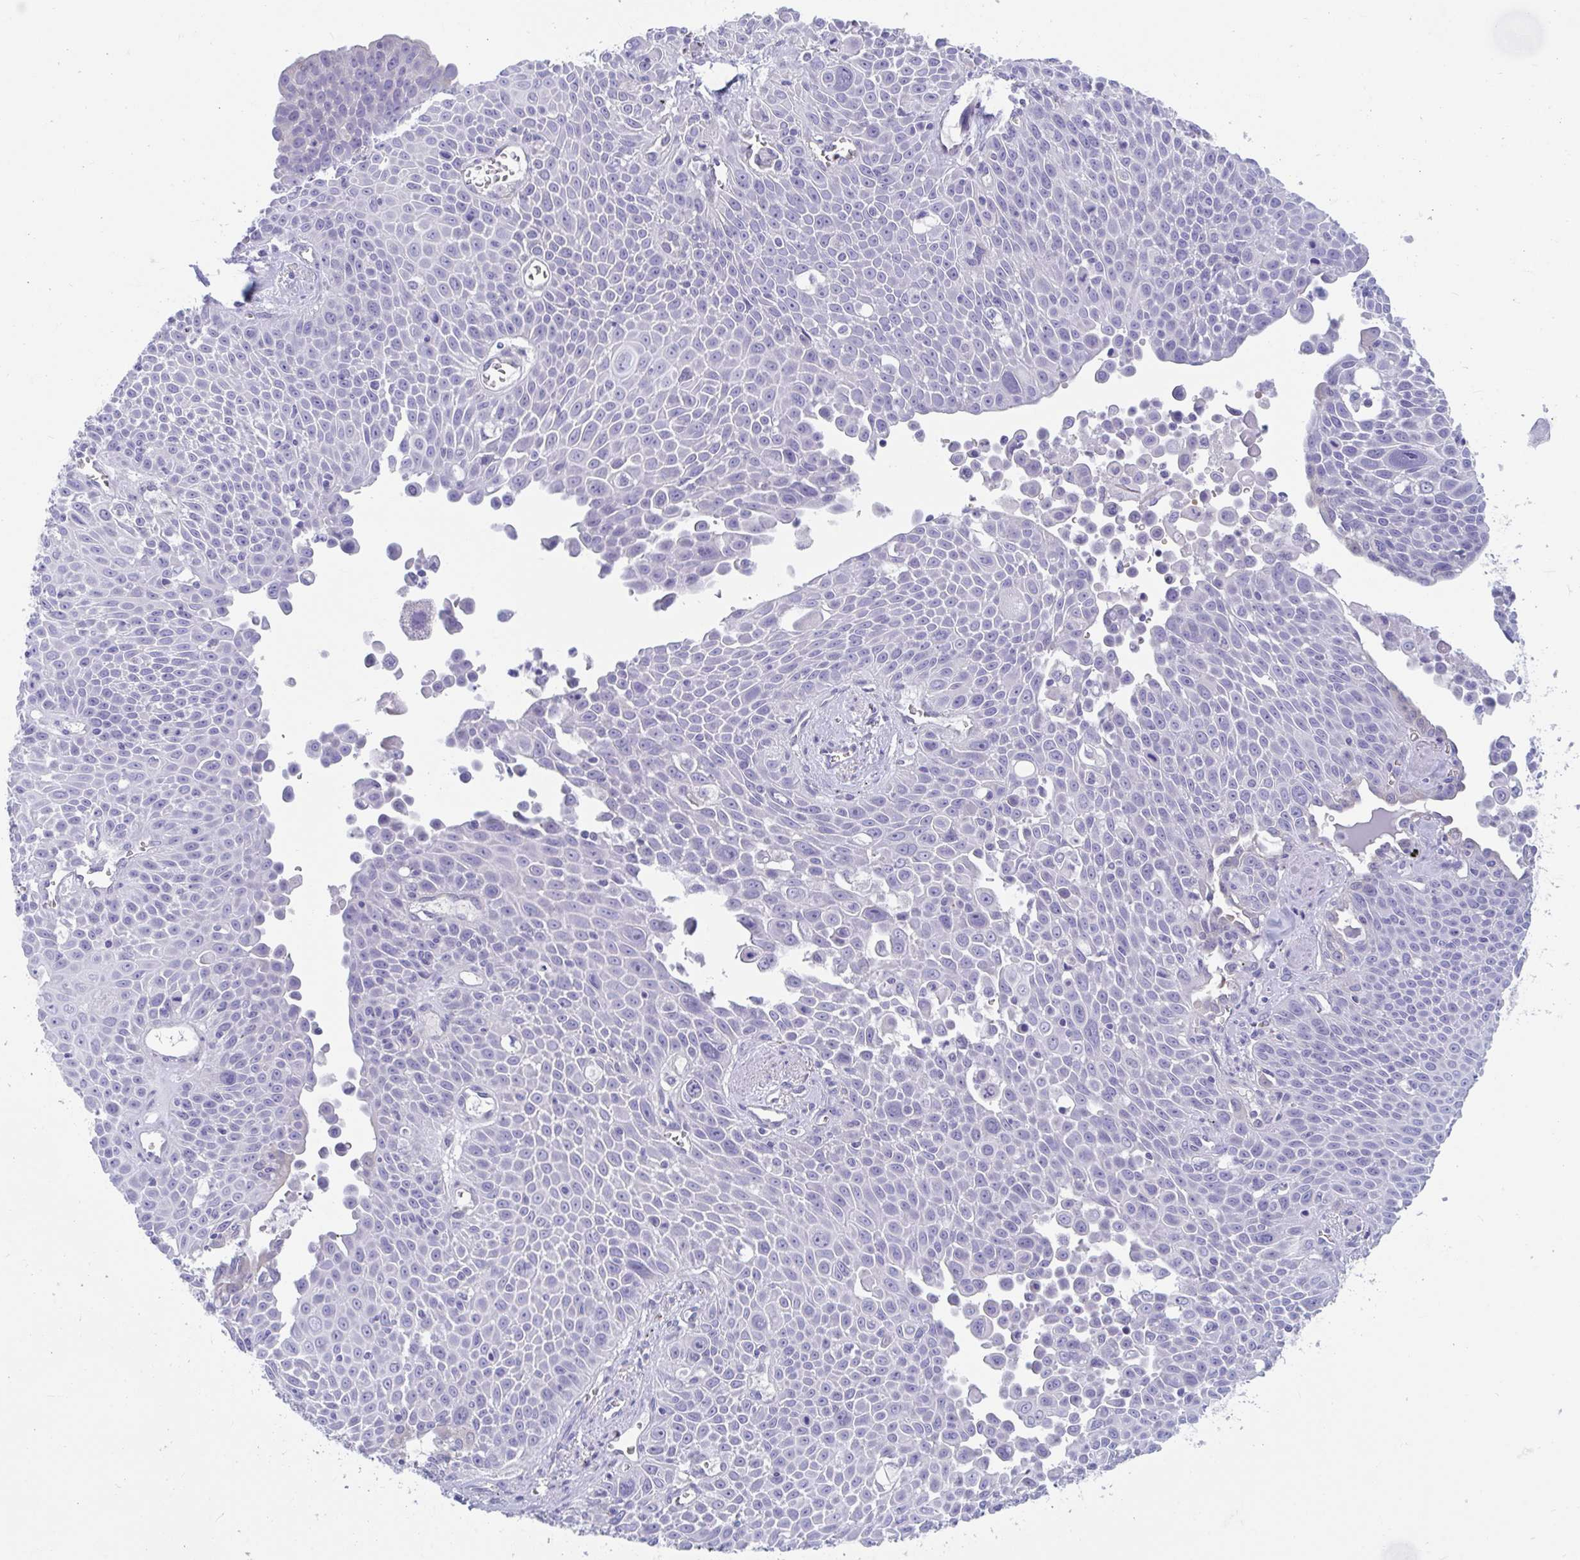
{"staining": {"intensity": "negative", "quantity": "none", "location": "none"}, "tissue": "lung cancer", "cell_type": "Tumor cells", "image_type": "cancer", "snomed": [{"axis": "morphology", "description": "Squamous cell carcinoma, NOS"}, {"axis": "morphology", "description": "Squamous cell carcinoma, metastatic, NOS"}, {"axis": "topography", "description": "Lymph node"}, {"axis": "topography", "description": "Lung"}], "caption": "Protein analysis of lung cancer (metastatic squamous cell carcinoma) displays no significant positivity in tumor cells.", "gene": "TTC30B", "patient": {"sex": "female", "age": 62}}